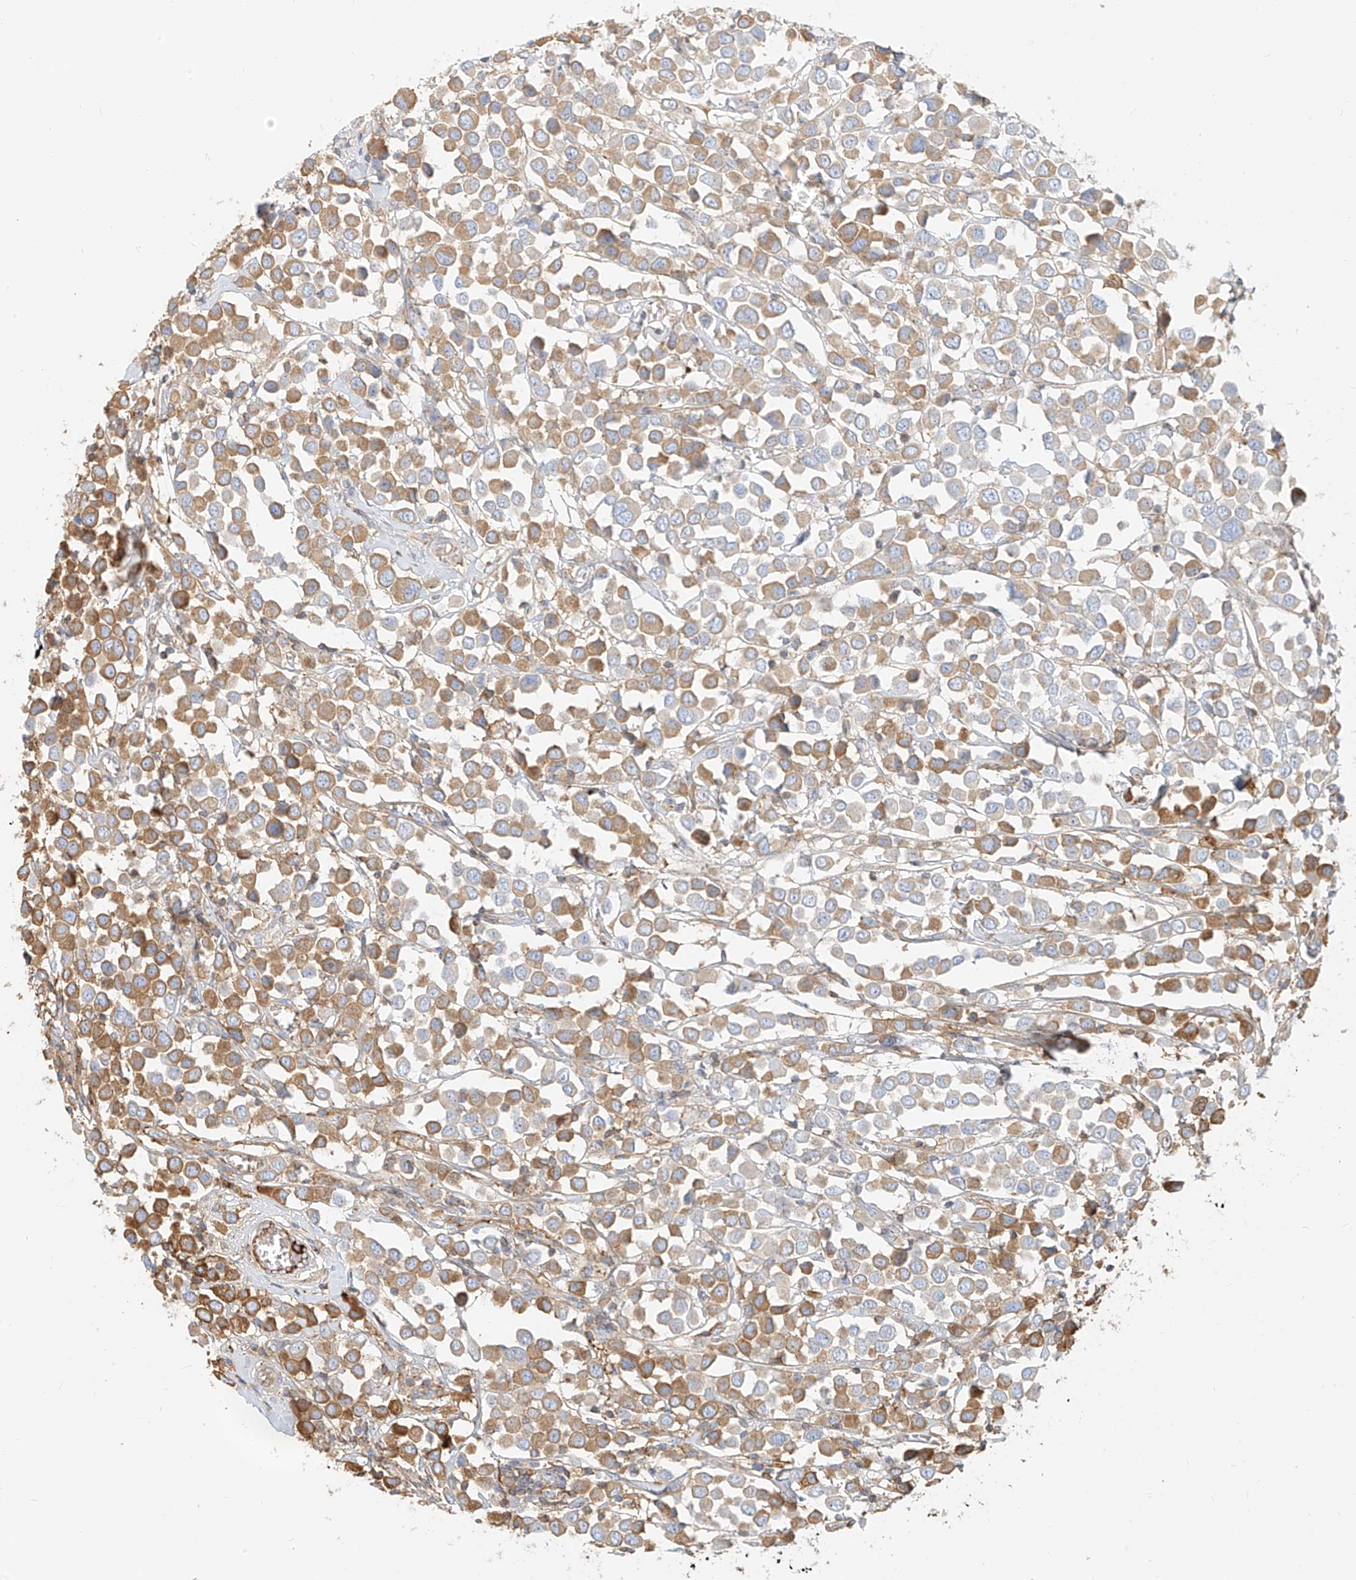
{"staining": {"intensity": "moderate", "quantity": "25%-75%", "location": "cytoplasmic/membranous"}, "tissue": "breast cancer", "cell_type": "Tumor cells", "image_type": "cancer", "snomed": [{"axis": "morphology", "description": "Duct carcinoma"}, {"axis": "topography", "description": "Breast"}], "caption": "Infiltrating ductal carcinoma (breast) tissue exhibits moderate cytoplasmic/membranous staining in about 25%-75% of tumor cells, visualized by immunohistochemistry.", "gene": "OCSTAMP", "patient": {"sex": "female", "age": 61}}